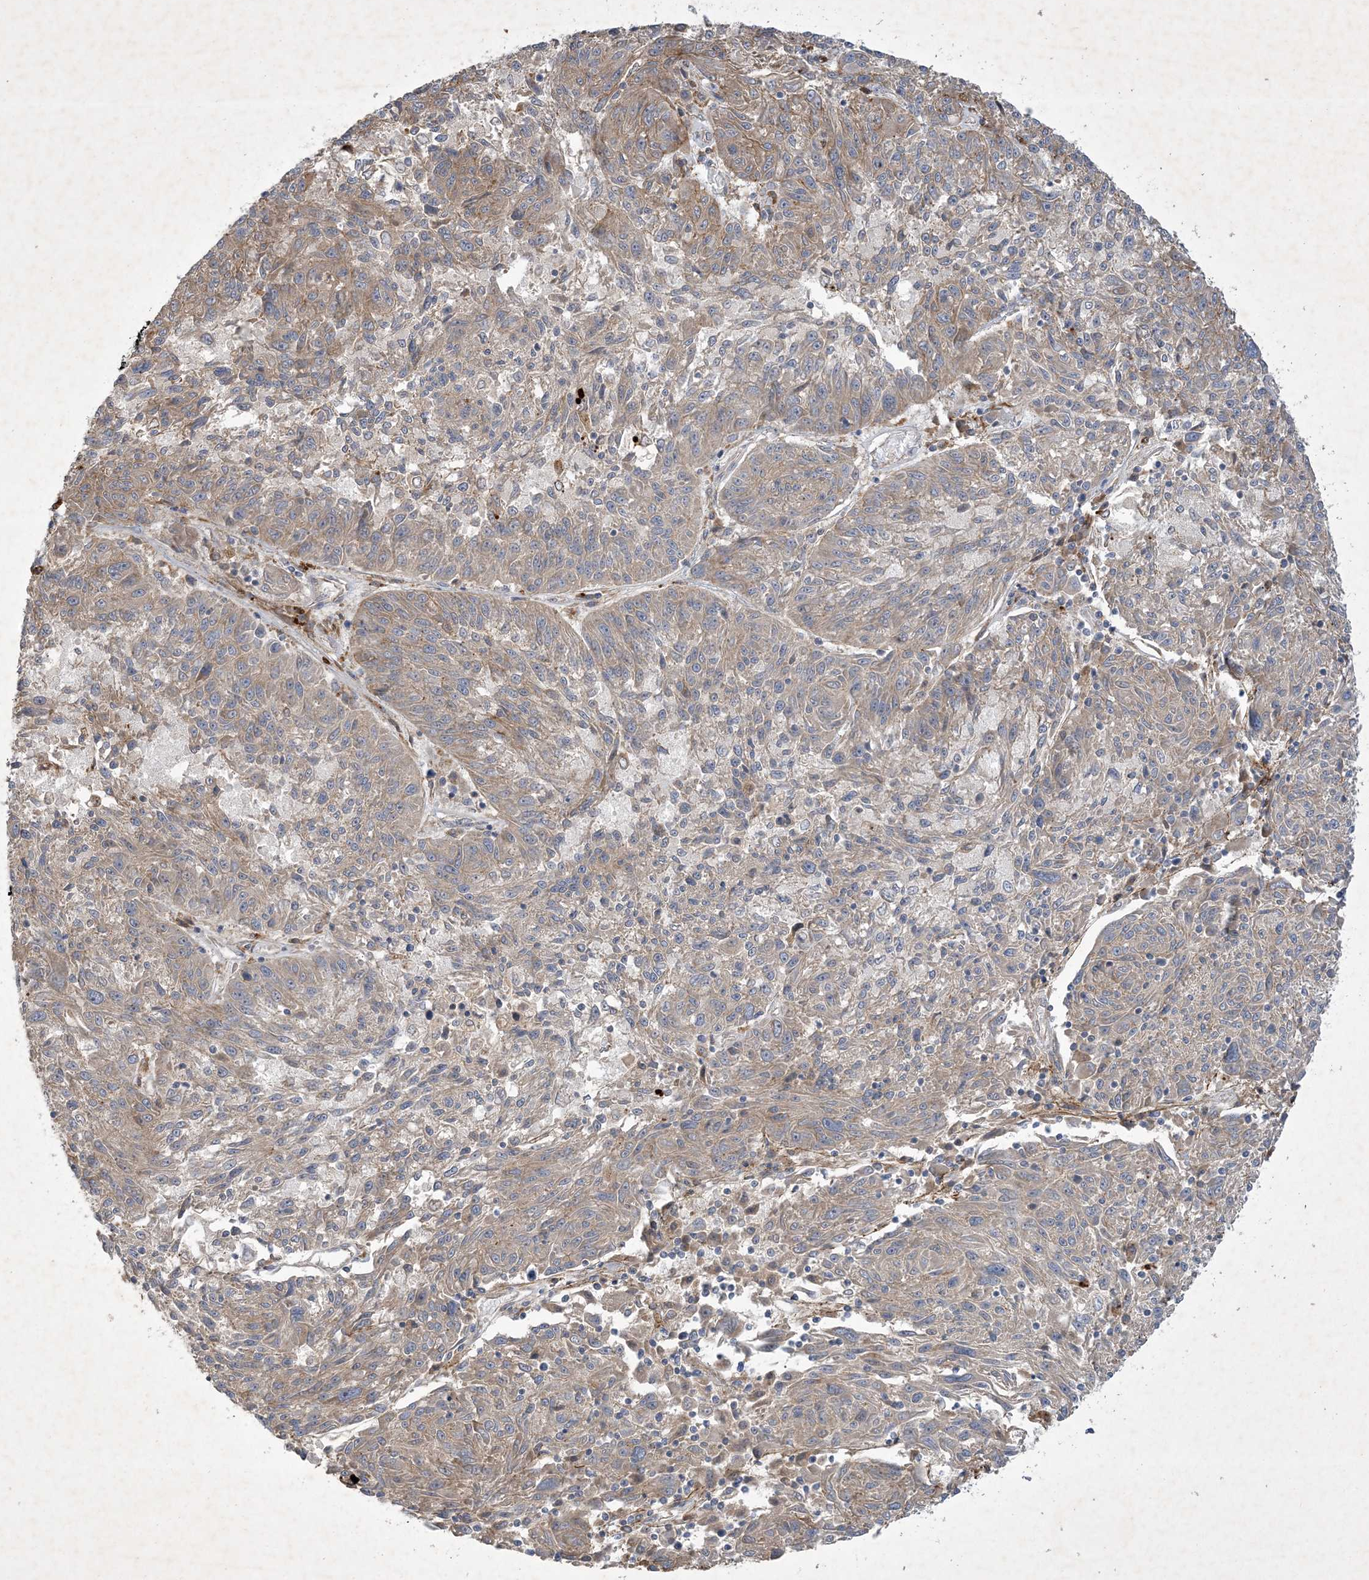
{"staining": {"intensity": "weak", "quantity": "25%-75%", "location": "cytoplasmic/membranous"}, "tissue": "melanoma", "cell_type": "Tumor cells", "image_type": "cancer", "snomed": [{"axis": "morphology", "description": "Malignant melanoma, NOS"}, {"axis": "topography", "description": "Skin"}], "caption": "Melanoma stained with a brown dye displays weak cytoplasmic/membranous positive staining in approximately 25%-75% of tumor cells.", "gene": "MRPS18A", "patient": {"sex": "male", "age": 53}}